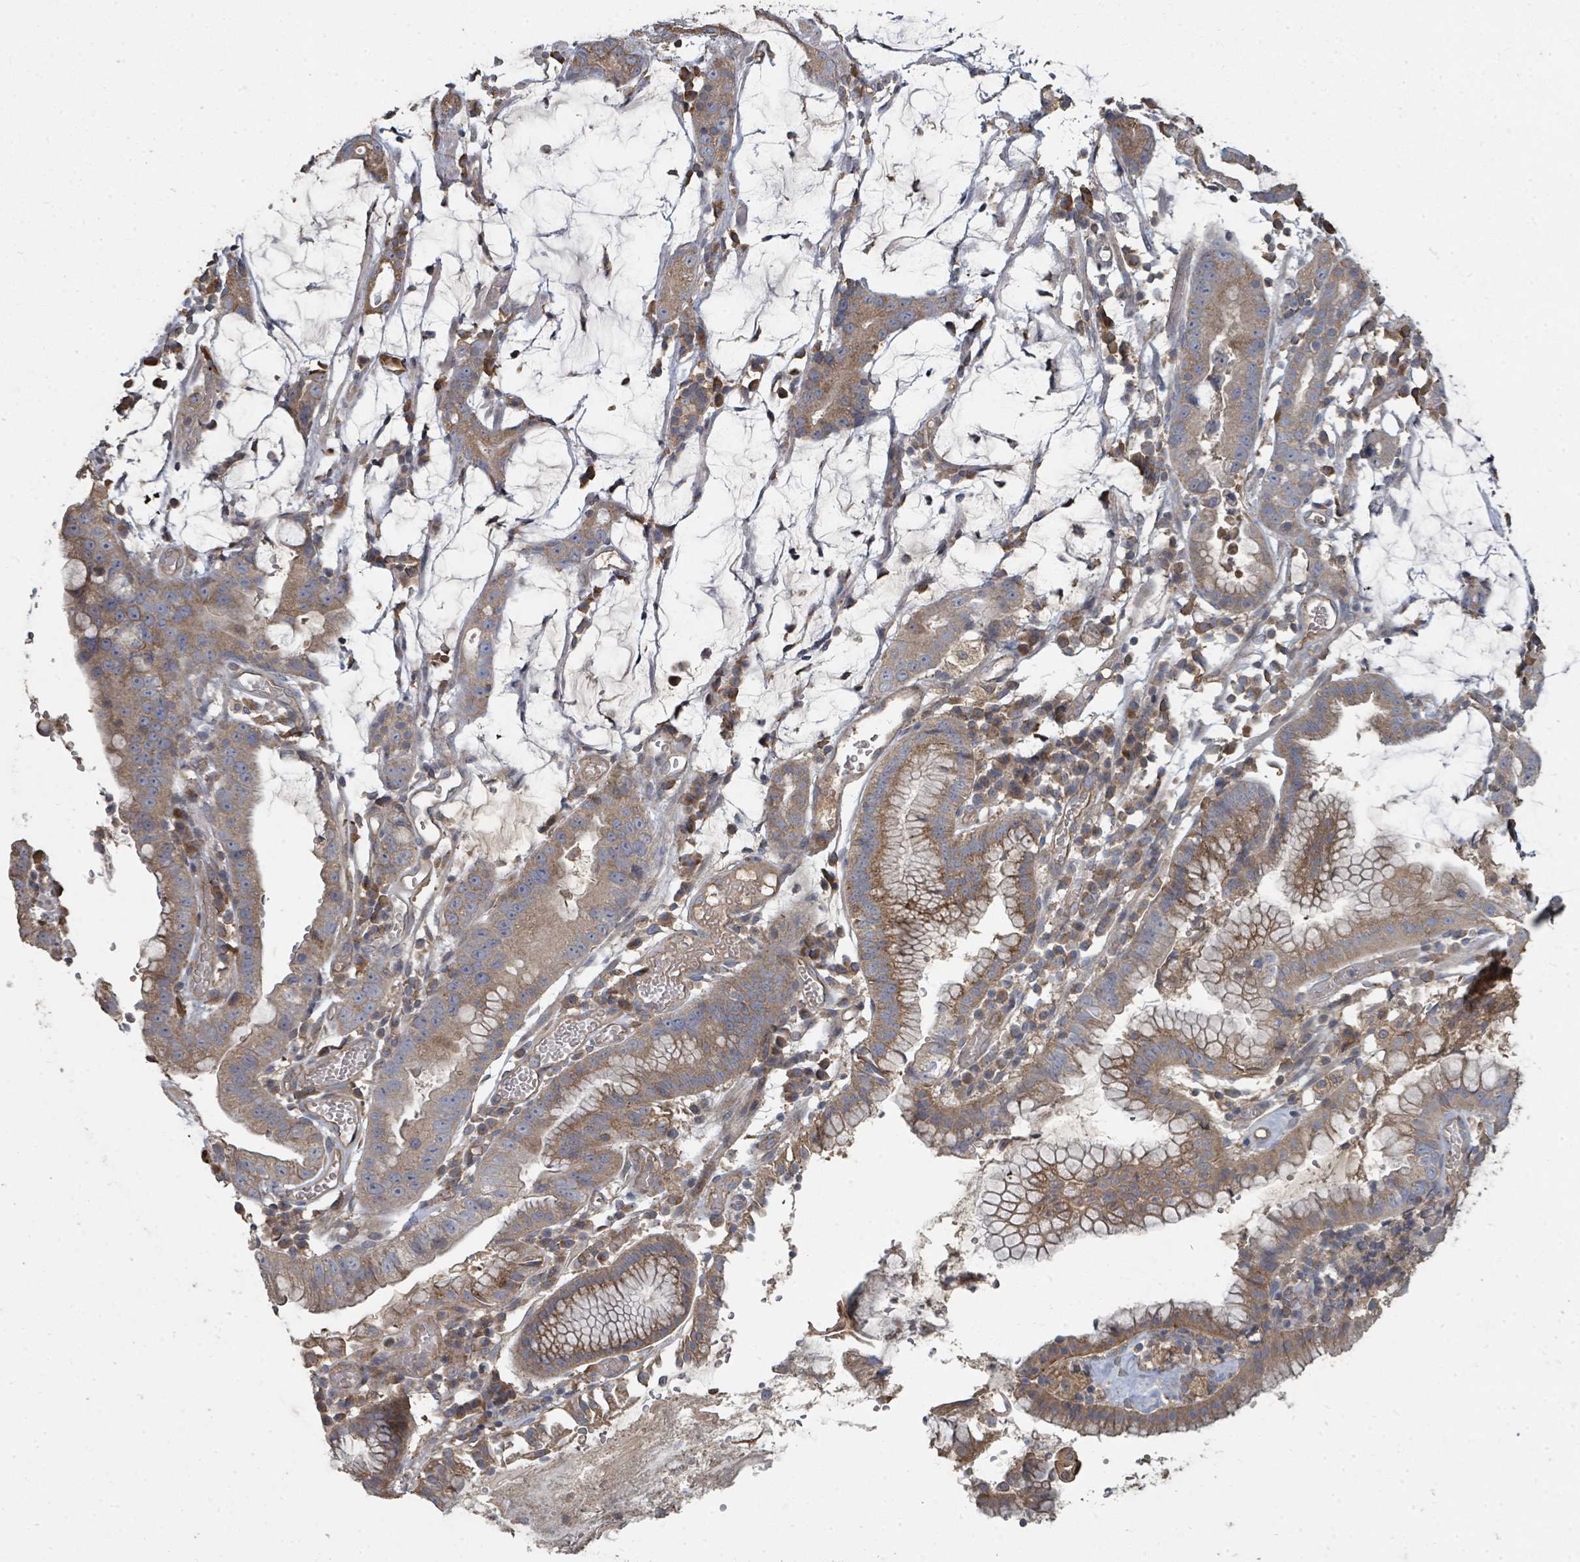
{"staining": {"intensity": "moderate", "quantity": ">75%", "location": "cytoplasmic/membranous"}, "tissue": "stomach cancer", "cell_type": "Tumor cells", "image_type": "cancer", "snomed": [{"axis": "morphology", "description": "Adenocarcinoma, NOS"}, {"axis": "topography", "description": "Stomach"}], "caption": "Human stomach cancer (adenocarcinoma) stained with a protein marker shows moderate staining in tumor cells.", "gene": "WDFY1", "patient": {"sex": "male", "age": 55}}